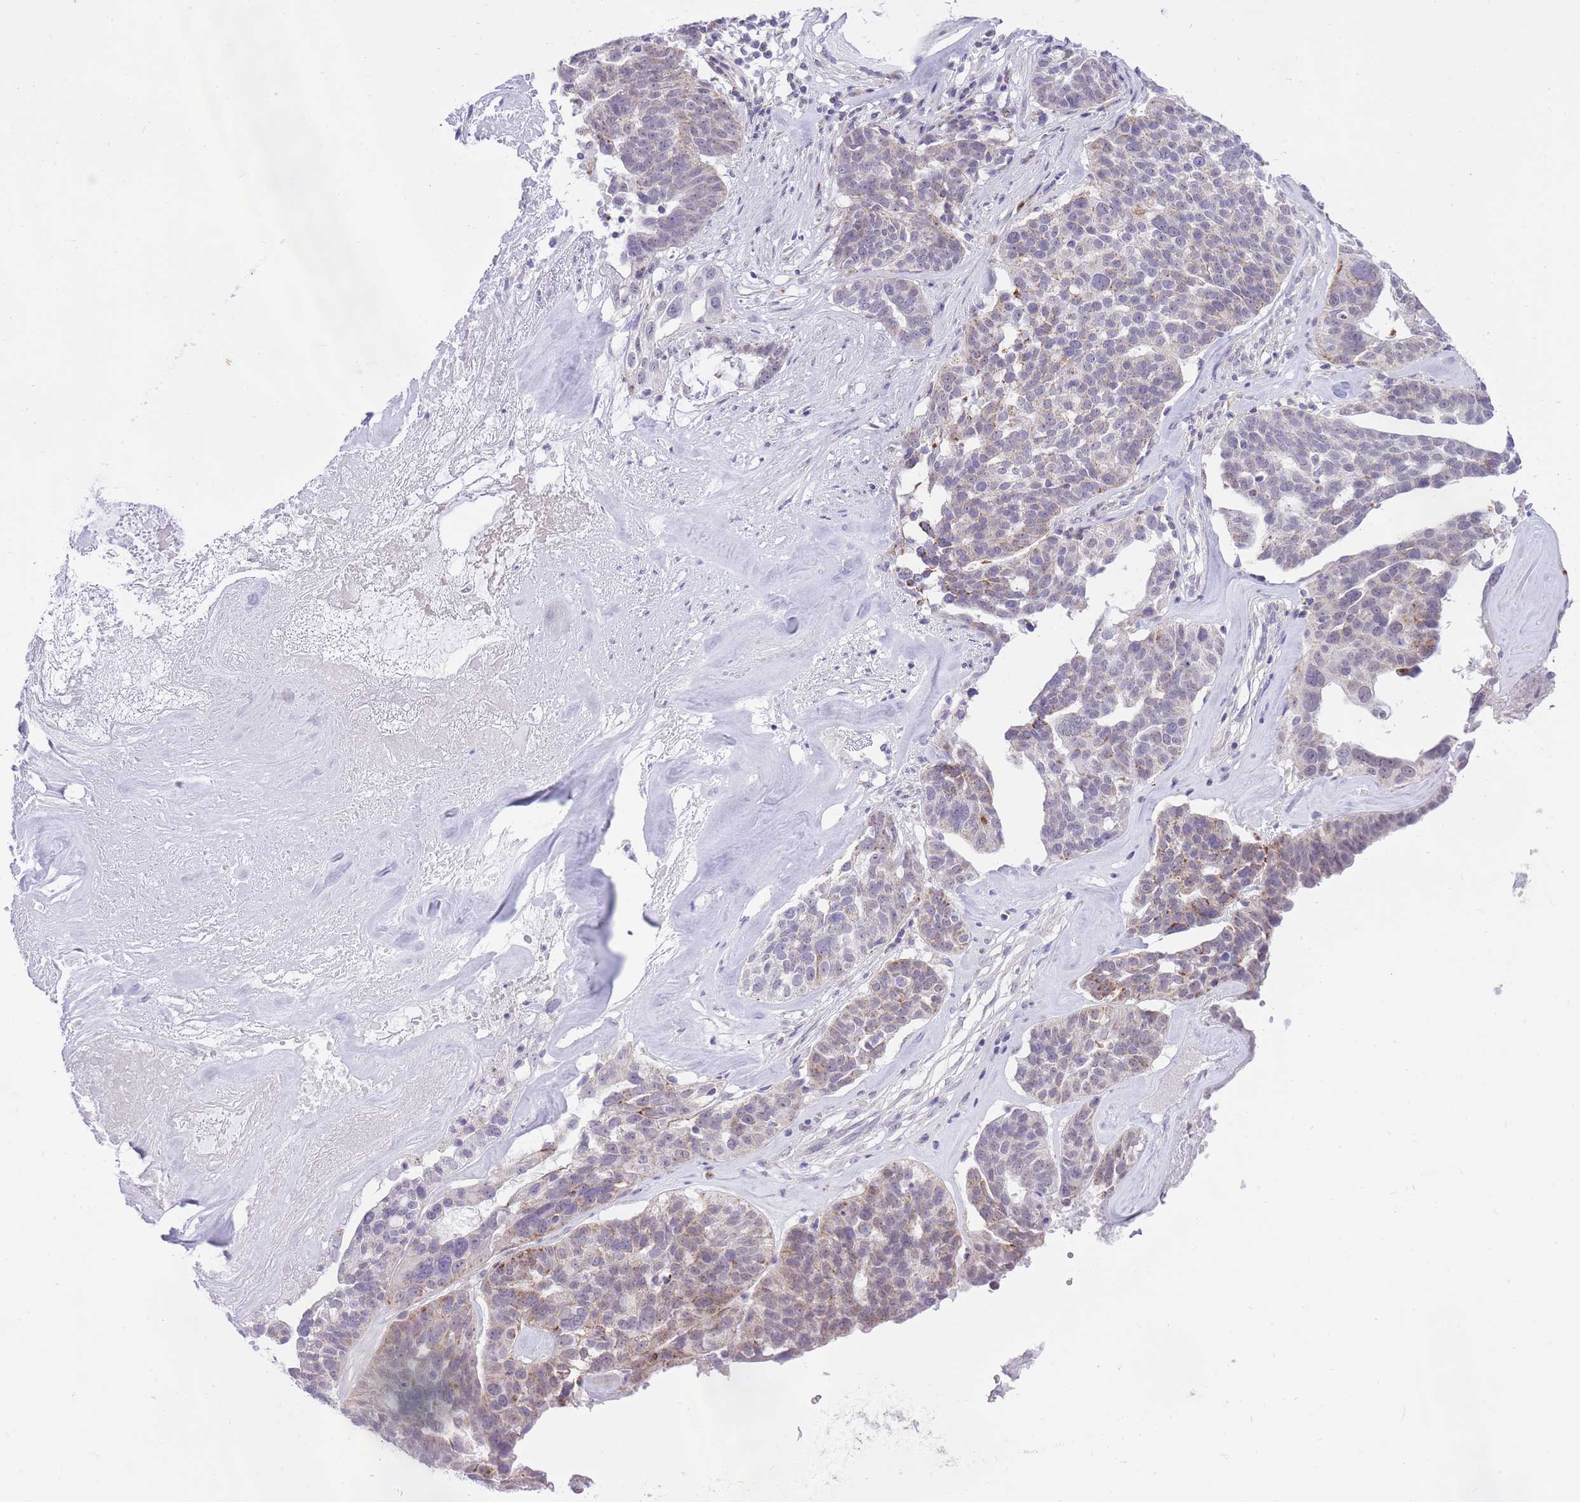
{"staining": {"intensity": "weak", "quantity": "25%-75%", "location": "cytoplasmic/membranous"}, "tissue": "ovarian cancer", "cell_type": "Tumor cells", "image_type": "cancer", "snomed": [{"axis": "morphology", "description": "Cystadenocarcinoma, serous, NOS"}, {"axis": "topography", "description": "Ovary"}], "caption": "About 25%-75% of tumor cells in ovarian serous cystadenocarcinoma show weak cytoplasmic/membranous protein staining as visualized by brown immunohistochemical staining.", "gene": "DENND2D", "patient": {"sex": "female", "age": 59}}